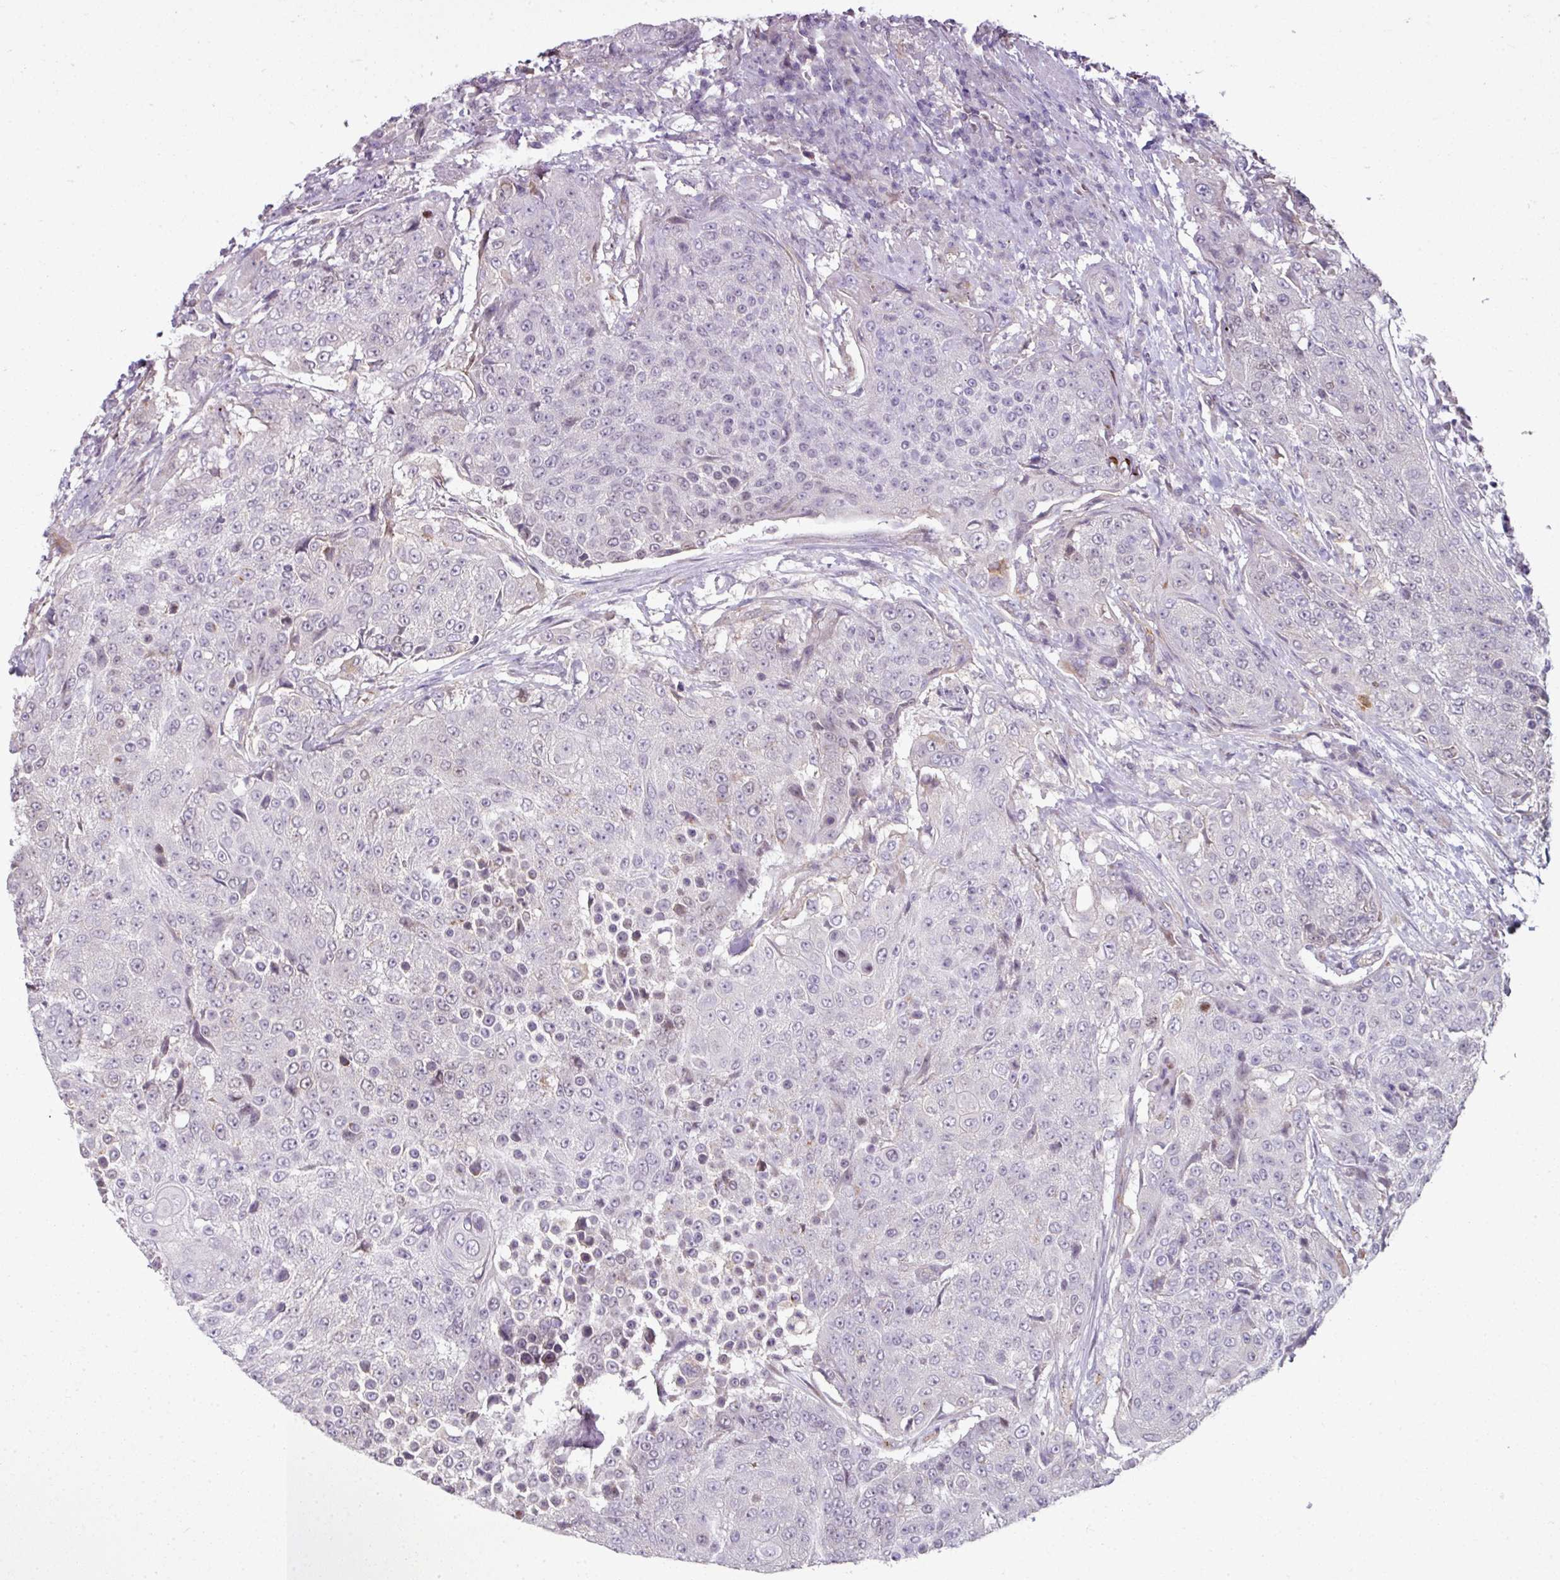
{"staining": {"intensity": "negative", "quantity": "none", "location": "none"}, "tissue": "urothelial cancer", "cell_type": "Tumor cells", "image_type": "cancer", "snomed": [{"axis": "morphology", "description": "Urothelial carcinoma, High grade"}, {"axis": "topography", "description": "Urinary bladder"}], "caption": "Tumor cells show no significant protein positivity in urothelial carcinoma (high-grade). (DAB (3,3'-diaminobenzidine) immunohistochemistry with hematoxylin counter stain).", "gene": "C19orf33", "patient": {"sex": "female", "age": 63}}